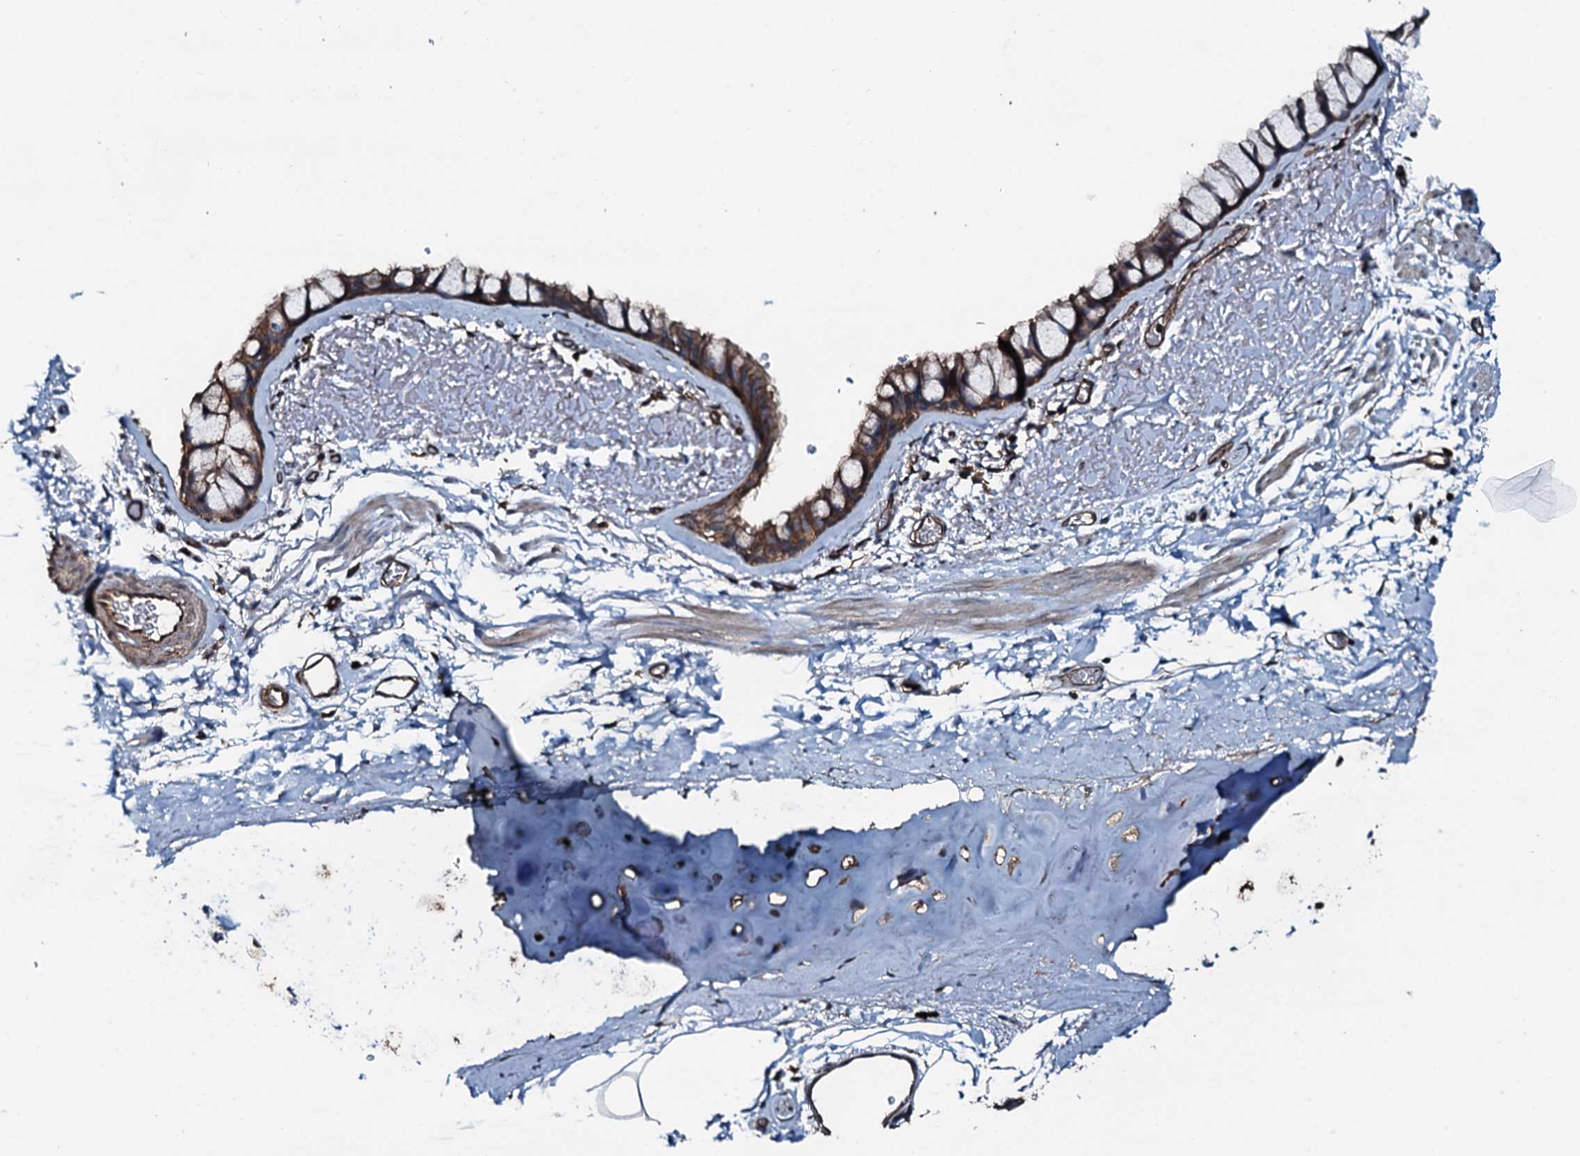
{"staining": {"intensity": "moderate", "quantity": ">75%", "location": "cytoplasmic/membranous"}, "tissue": "bronchus", "cell_type": "Respiratory epithelial cells", "image_type": "normal", "snomed": [{"axis": "morphology", "description": "Normal tissue, NOS"}, {"axis": "topography", "description": "Bronchus"}], "caption": "IHC photomicrograph of unremarkable bronchus: bronchus stained using IHC exhibits medium levels of moderate protein expression localized specifically in the cytoplasmic/membranous of respiratory epithelial cells, appearing as a cytoplasmic/membranous brown color.", "gene": "SLC25A38", "patient": {"sex": "male", "age": 65}}